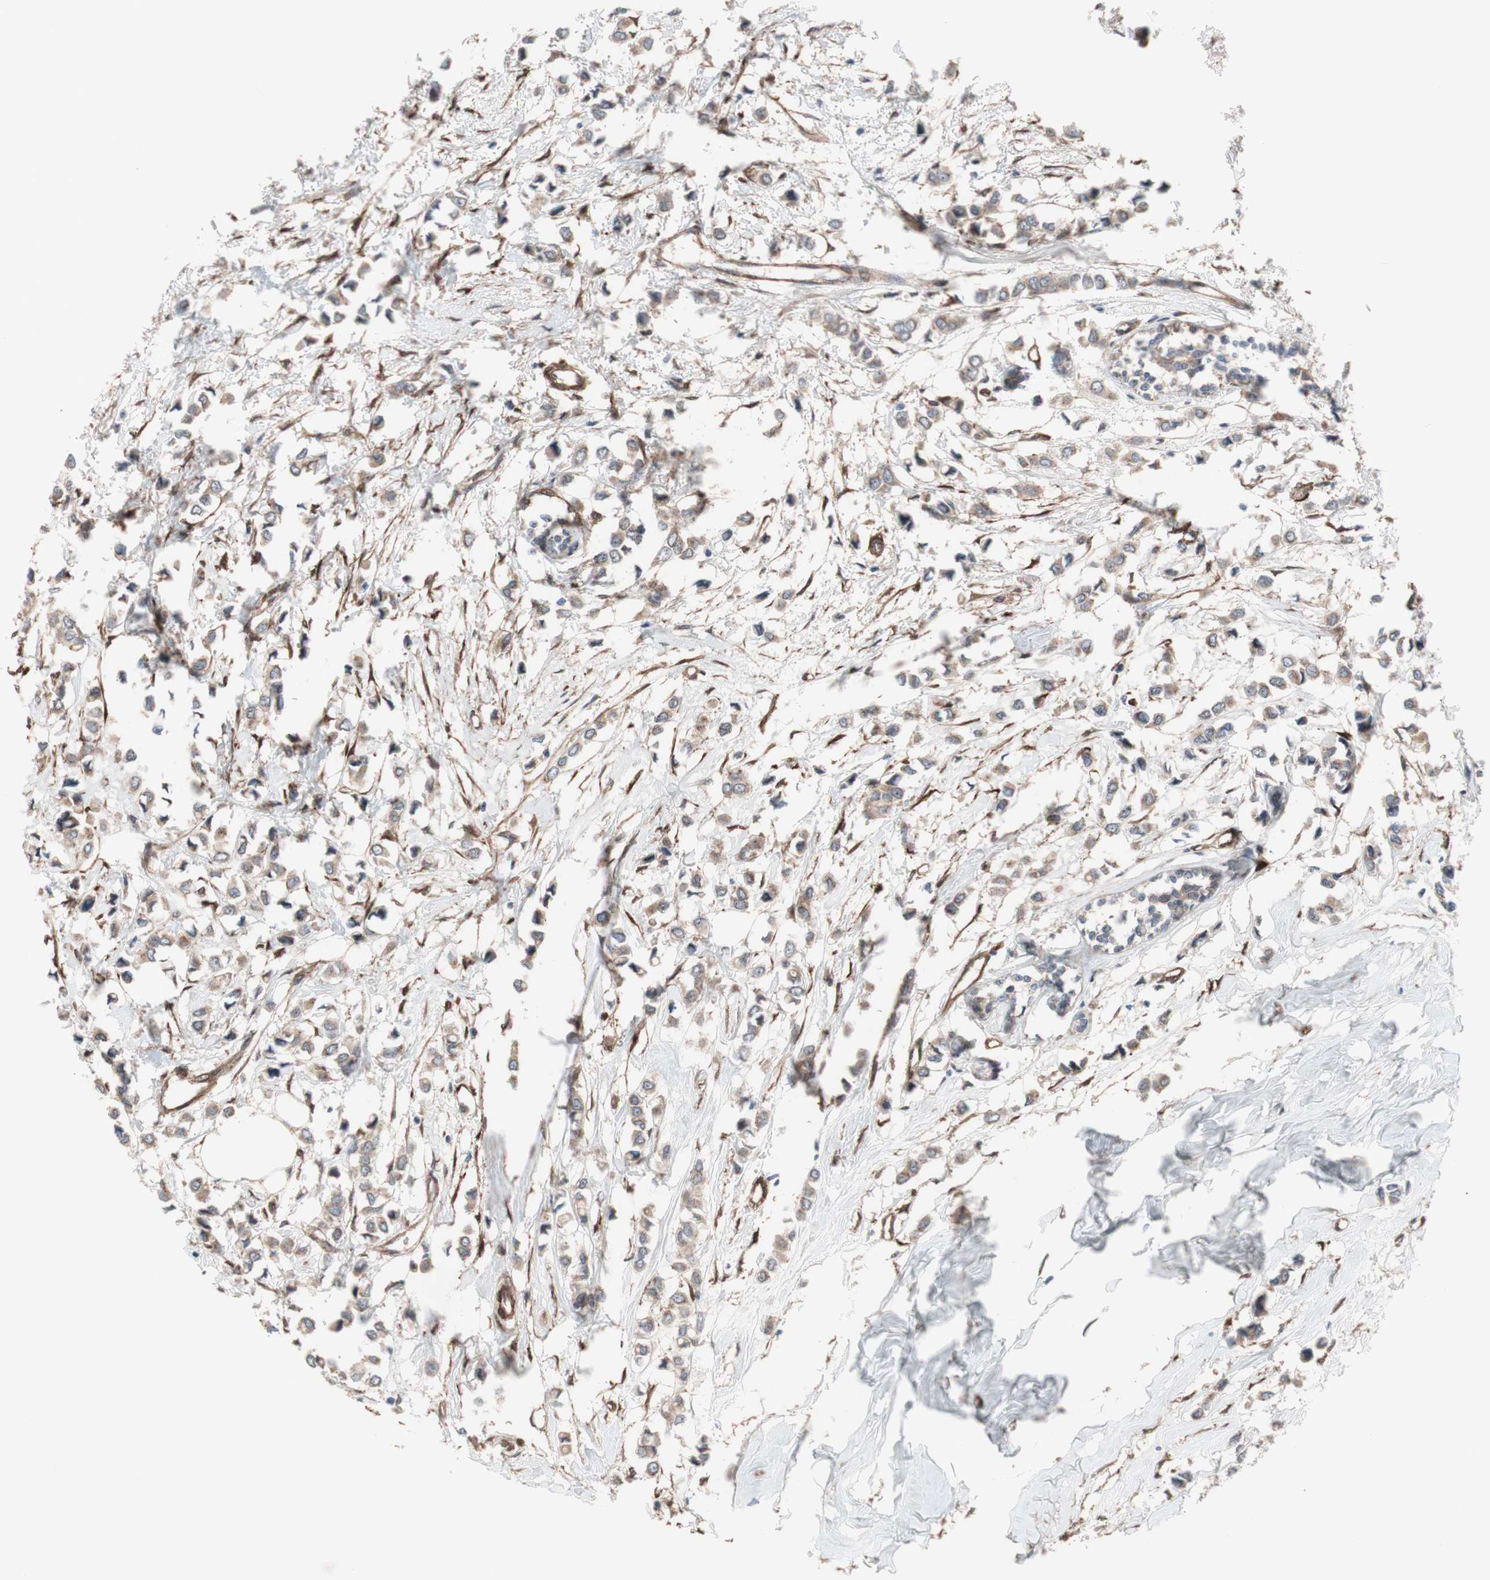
{"staining": {"intensity": "moderate", "quantity": ">75%", "location": "cytoplasmic/membranous"}, "tissue": "breast cancer", "cell_type": "Tumor cells", "image_type": "cancer", "snomed": [{"axis": "morphology", "description": "Lobular carcinoma"}, {"axis": "topography", "description": "Breast"}], "caption": "IHC (DAB (3,3'-diaminobenzidine)) staining of breast lobular carcinoma displays moderate cytoplasmic/membranous protein expression in approximately >75% of tumor cells.", "gene": "CNN3", "patient": {"sex": "female", "age": 51}}